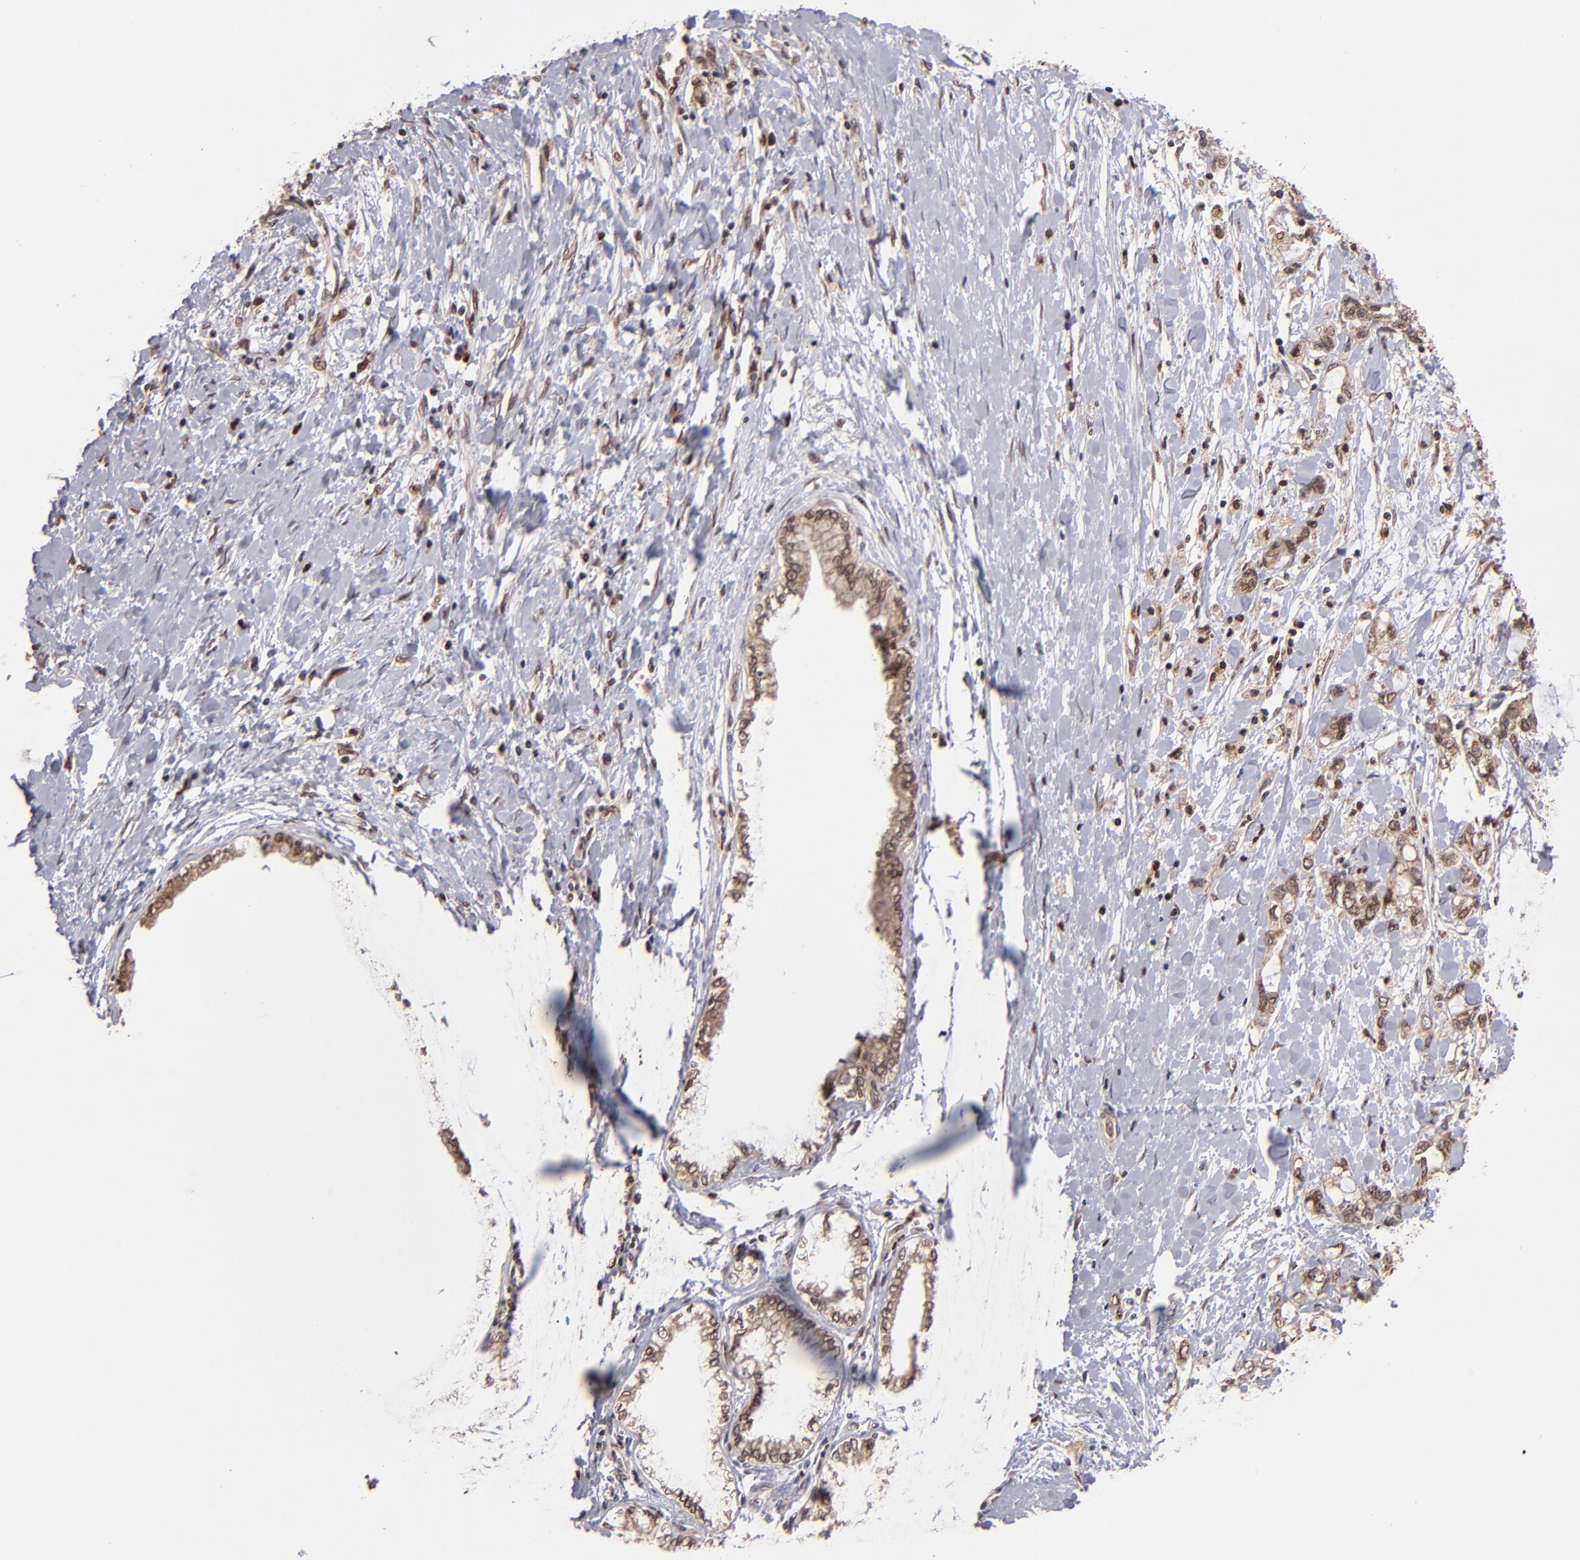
{"staining": {"intensity": "moderate", "quantity": ">75%", "location": "cytoplasmic/membranous,nuclear"}, "tissue": "pancreatic cancer", "cell_type": "Tumor cells", "image_type": "cancer", "snomed": [{"axis": "morphology", "description": "Adenocarcinoma, NOS"}, {"axis": "topography", "description": "Pancreas"}], "caption": "Tumor cells demonstrate medium levels of moderate cytoplasmic/membranous and nuclear positivity in approximately >75% of cells in human pancreatic cancer.", "gene": "TOP1MT", "patient": {"sex": "male", "age": 79}}